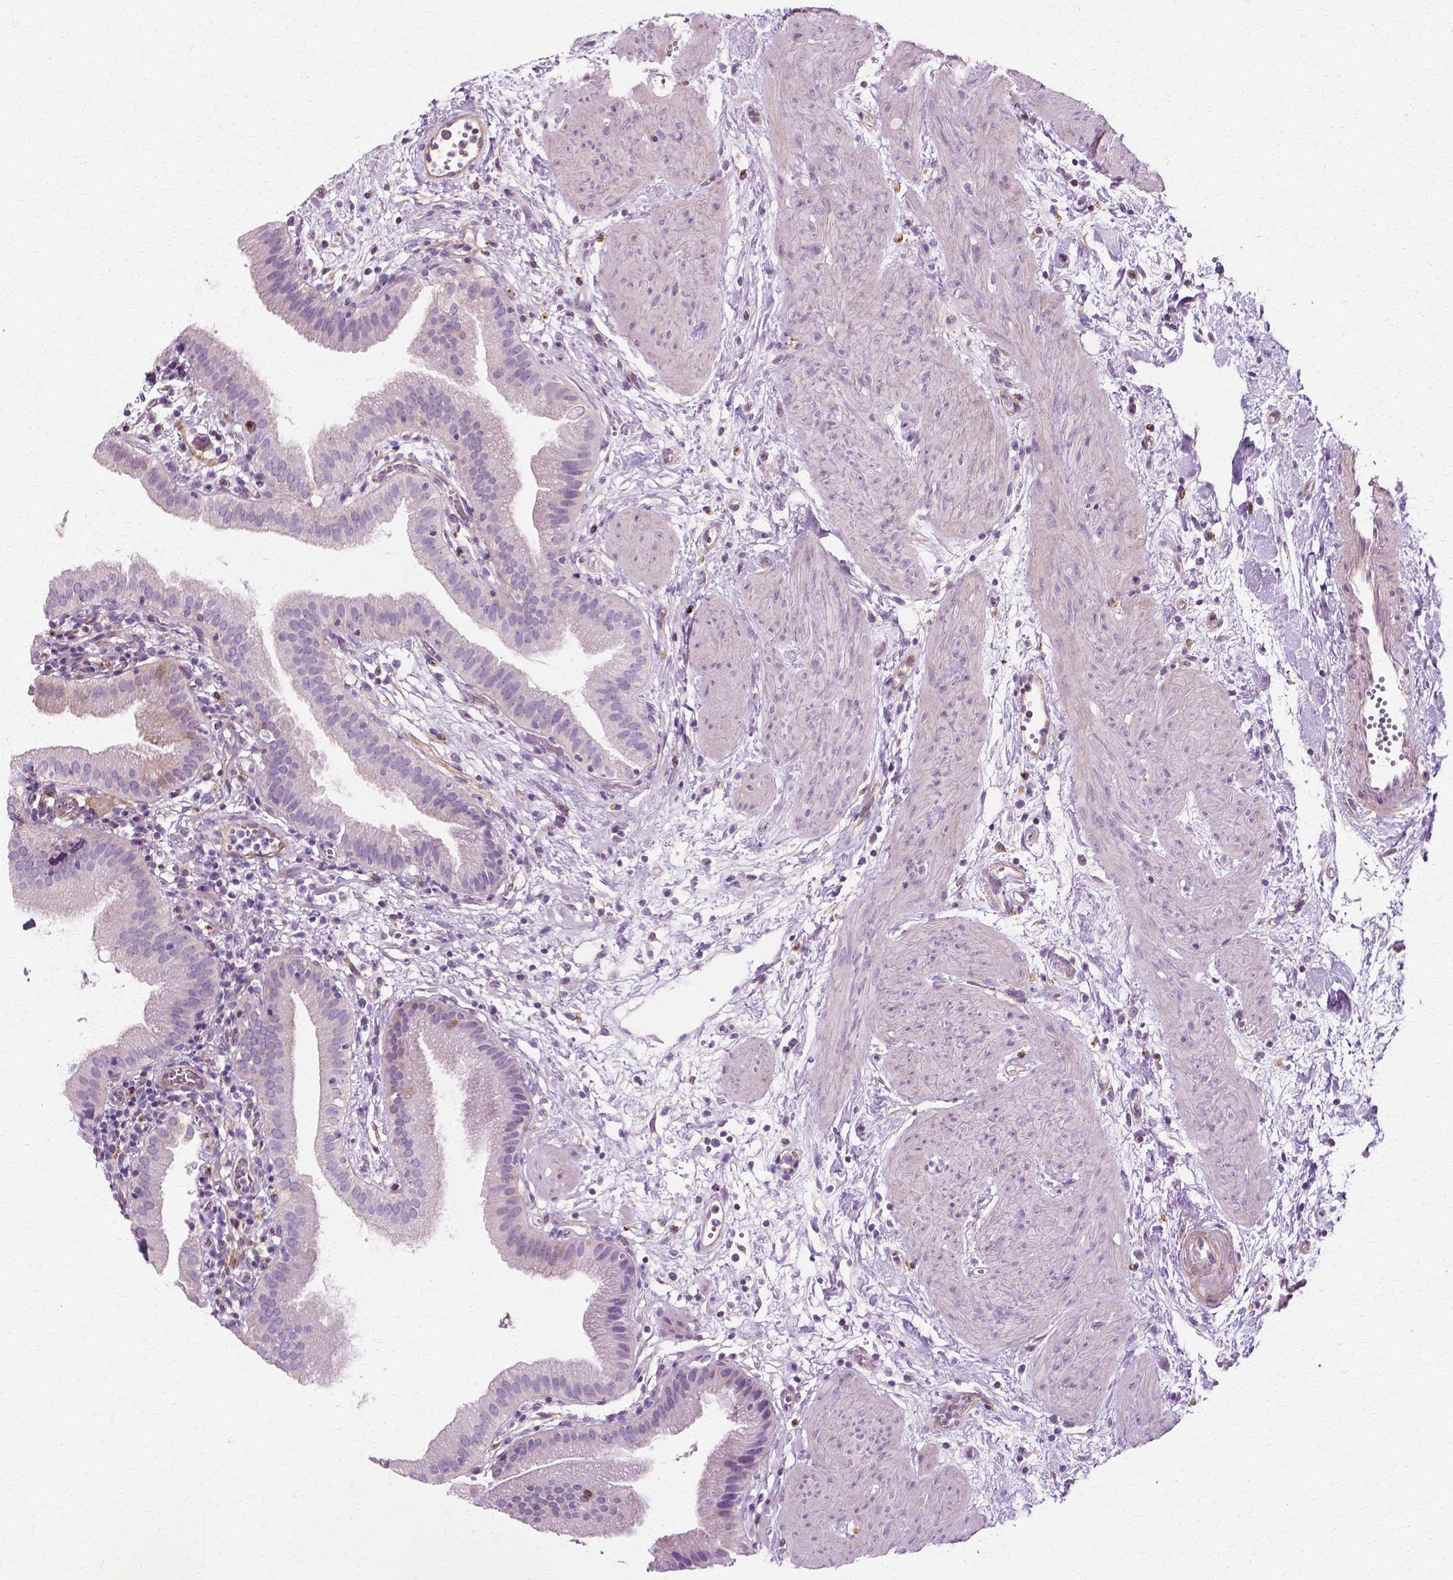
{"staining": {"intensity": "negative", "quantity": "none", "location": "none"}, "tissue": "gallbladder", "cell_type": "Glandular cells", "image_type": "normal", "snomed": [{"axis": "morphology", "description": "Normal tissue, NOS"}, {"axis": "topography", "description": "Gallbladder"}], "caption": "Immunohistochemistry histopathology image of unremarkable gallbladder stained for a protein (brown), which demonstrates no positivity in glandular cells. (DAB (3,3'-diaminobenzidine) immunohistochemistry (IHC) visualized using brightfield microscopy, high magnification).", "gene": "CFAP157", "patient": {"sex": "female", "age": 65}}